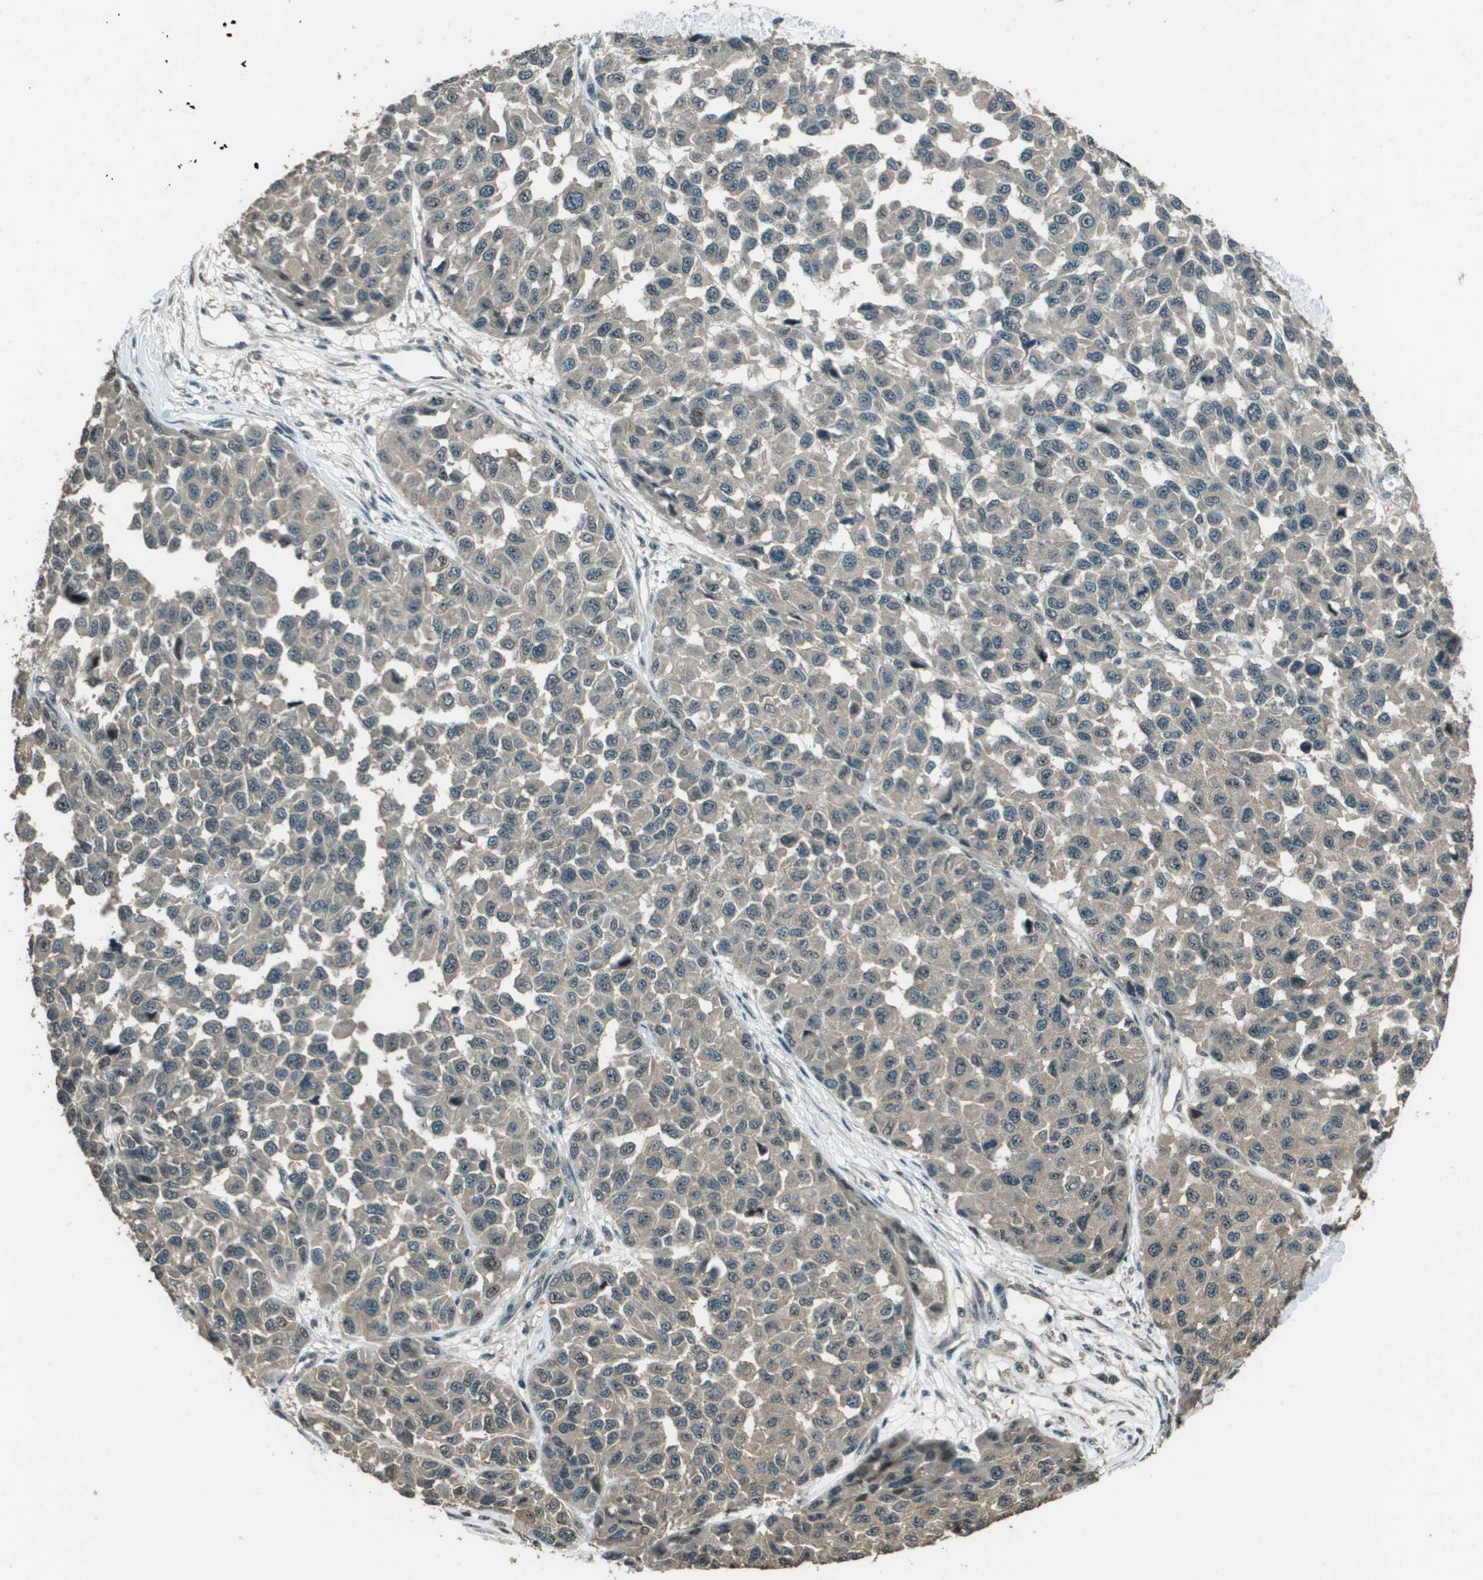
{"staining": {"intensity": "negative", "quantity": "none", "location": "none"}, "tissue": "melanoma", "cell_type": "Tumor cells", "image_type": "cancer", "snomed": [{"axis": "morphology", "description": "Normal tissue, NOS"}, {"axis": "morphology", "description": "Malignant melanoma, NOS"}, {"axis": "topography", "description": "Skin"}], "caption": "Histopathology image shows no protein positivity in tumor cells of malignant melanoma tissue.", "gene": "SDC3", "patient": {"sex": "male", "age": 62}}